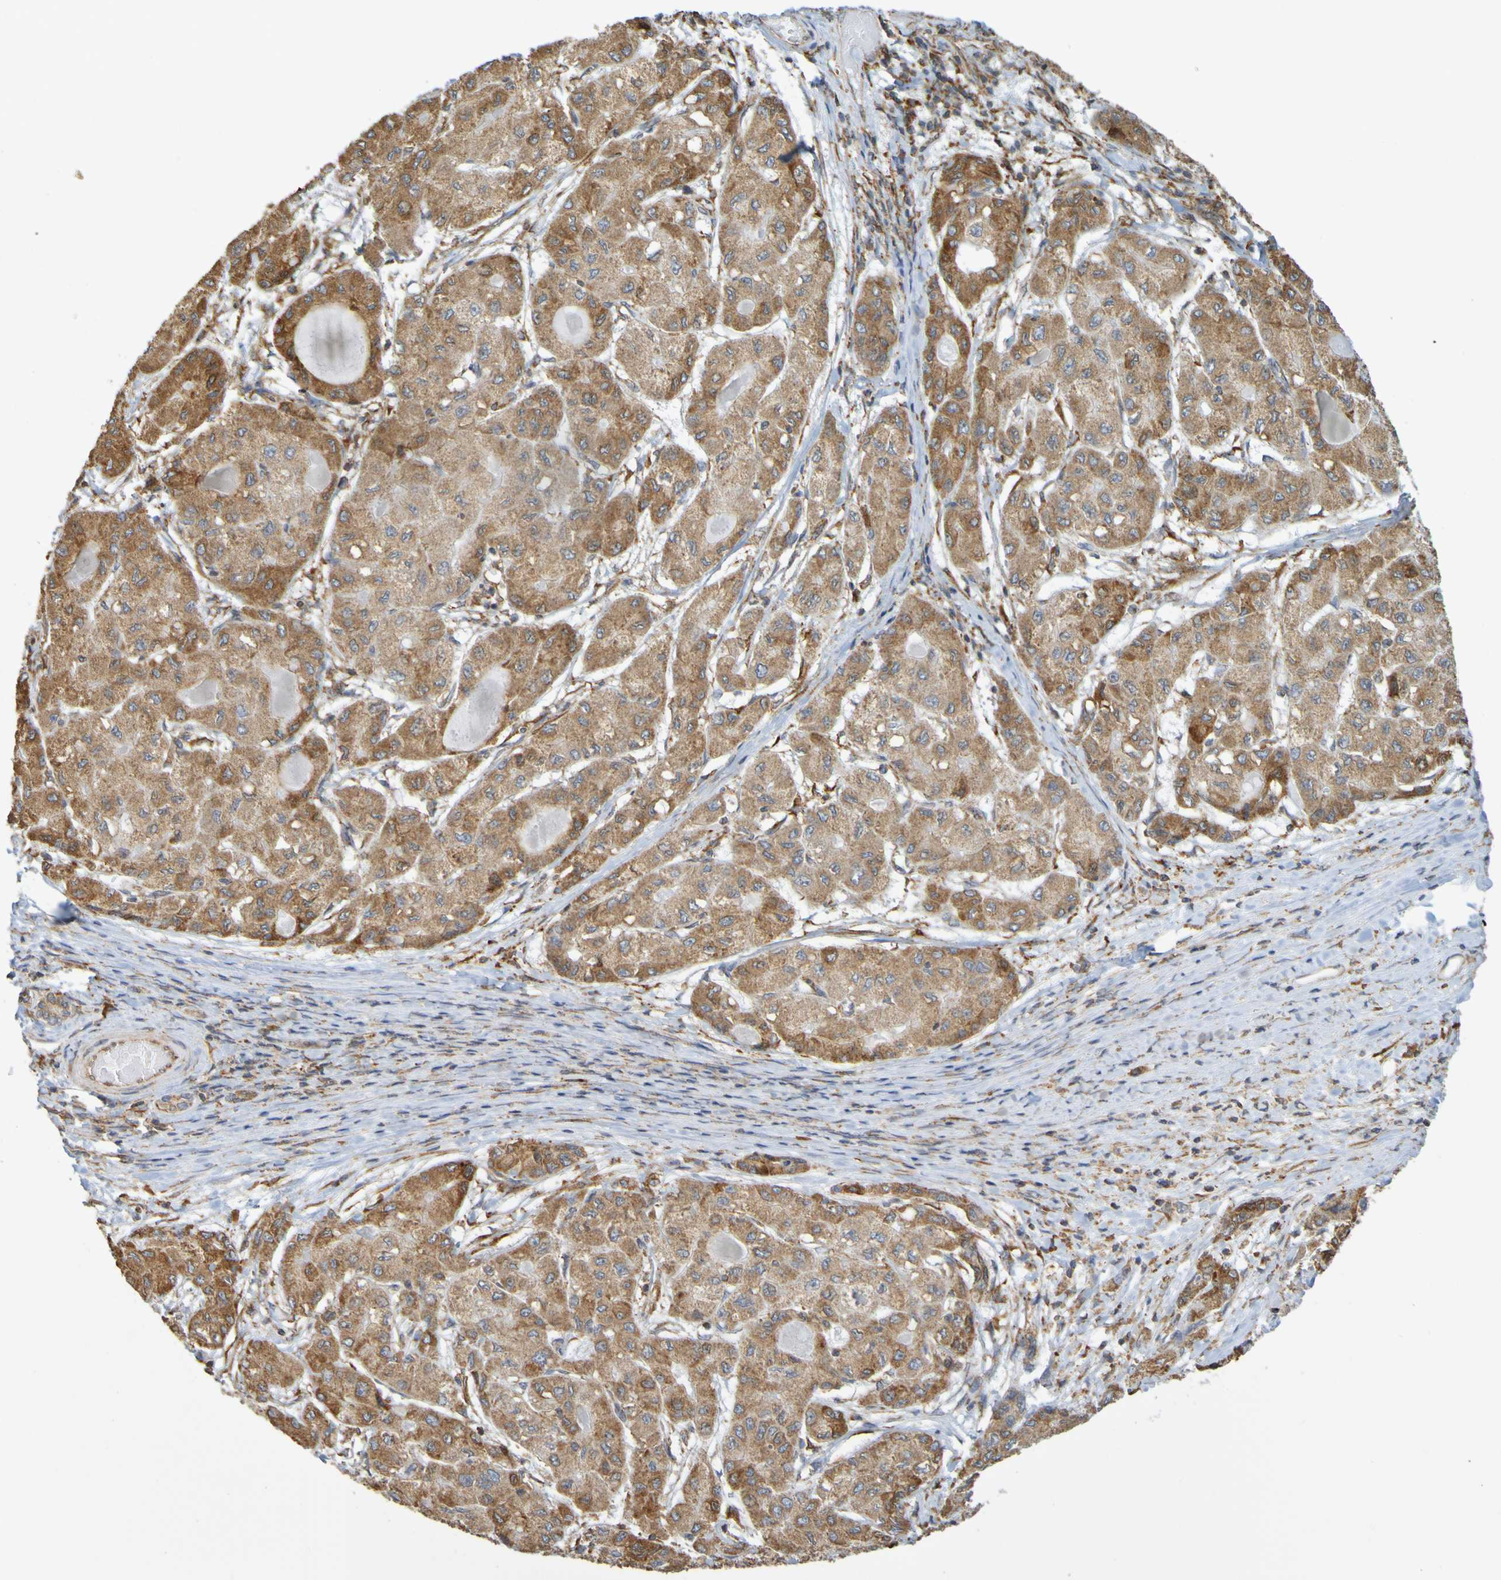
{"staining": {"intensity": "moderate", "quantity": ">75%", "location": "cytoplasmic/membranous"}, "tissue": "liver cancer", "cell_type": "Tumor cells", "image_type": "cancer", "snomed": [{"axis": "morphology", "description": "Carcinoma, Hepatocellular, NOS"}, {"axis": "topography", "description": "Liver"}], "caption": "Immunohistochemical staining of human liver hepatocellular carcinoma shows medium levels of moderate cytoplasmic/membranous protein staining in about >75% of tumor cells.", "gene": "PDIA3", "patient": {"sex": "male", "age": 80}}